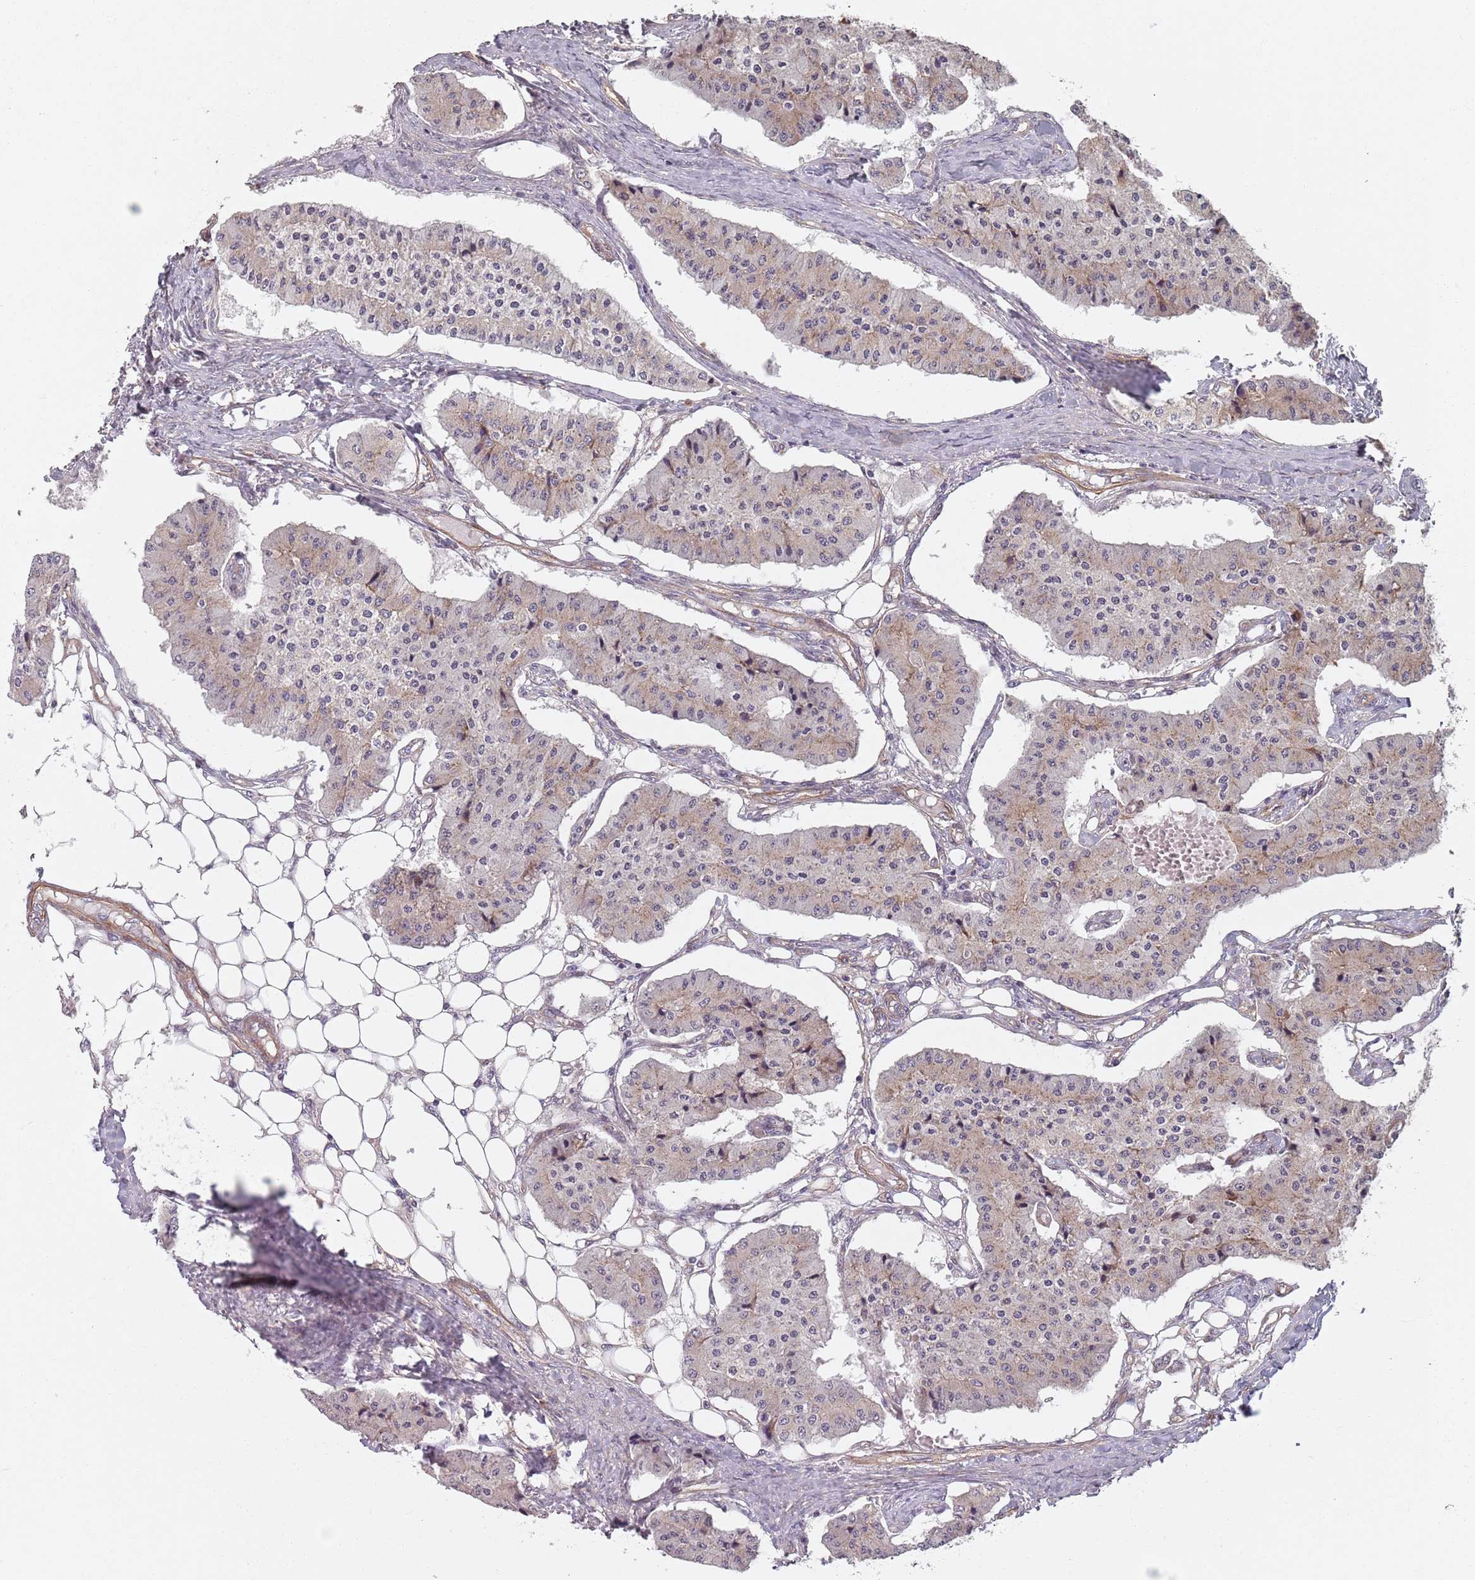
{"staining": {"intensity": "weak", "quantity": "<25%", "location": "cytoplasmic/membranous"}, "tissue": "carcinoid", "cell_type": "Tumor cells", "image_type": "cancer", "snomed": [{"axis": "morphology", "description": "Carcinoid, malignant, NOS"}, {"axis": "topography", "description": "Colon"}], "caption": "High power microscopy photomicrograph of an immunohistochemistry photomicrograph of malignant carcinoid, revealing no significant expression in tumor cells.", "gene": "NOTCH3", "patient": {"sex": "female", "age": 52}}